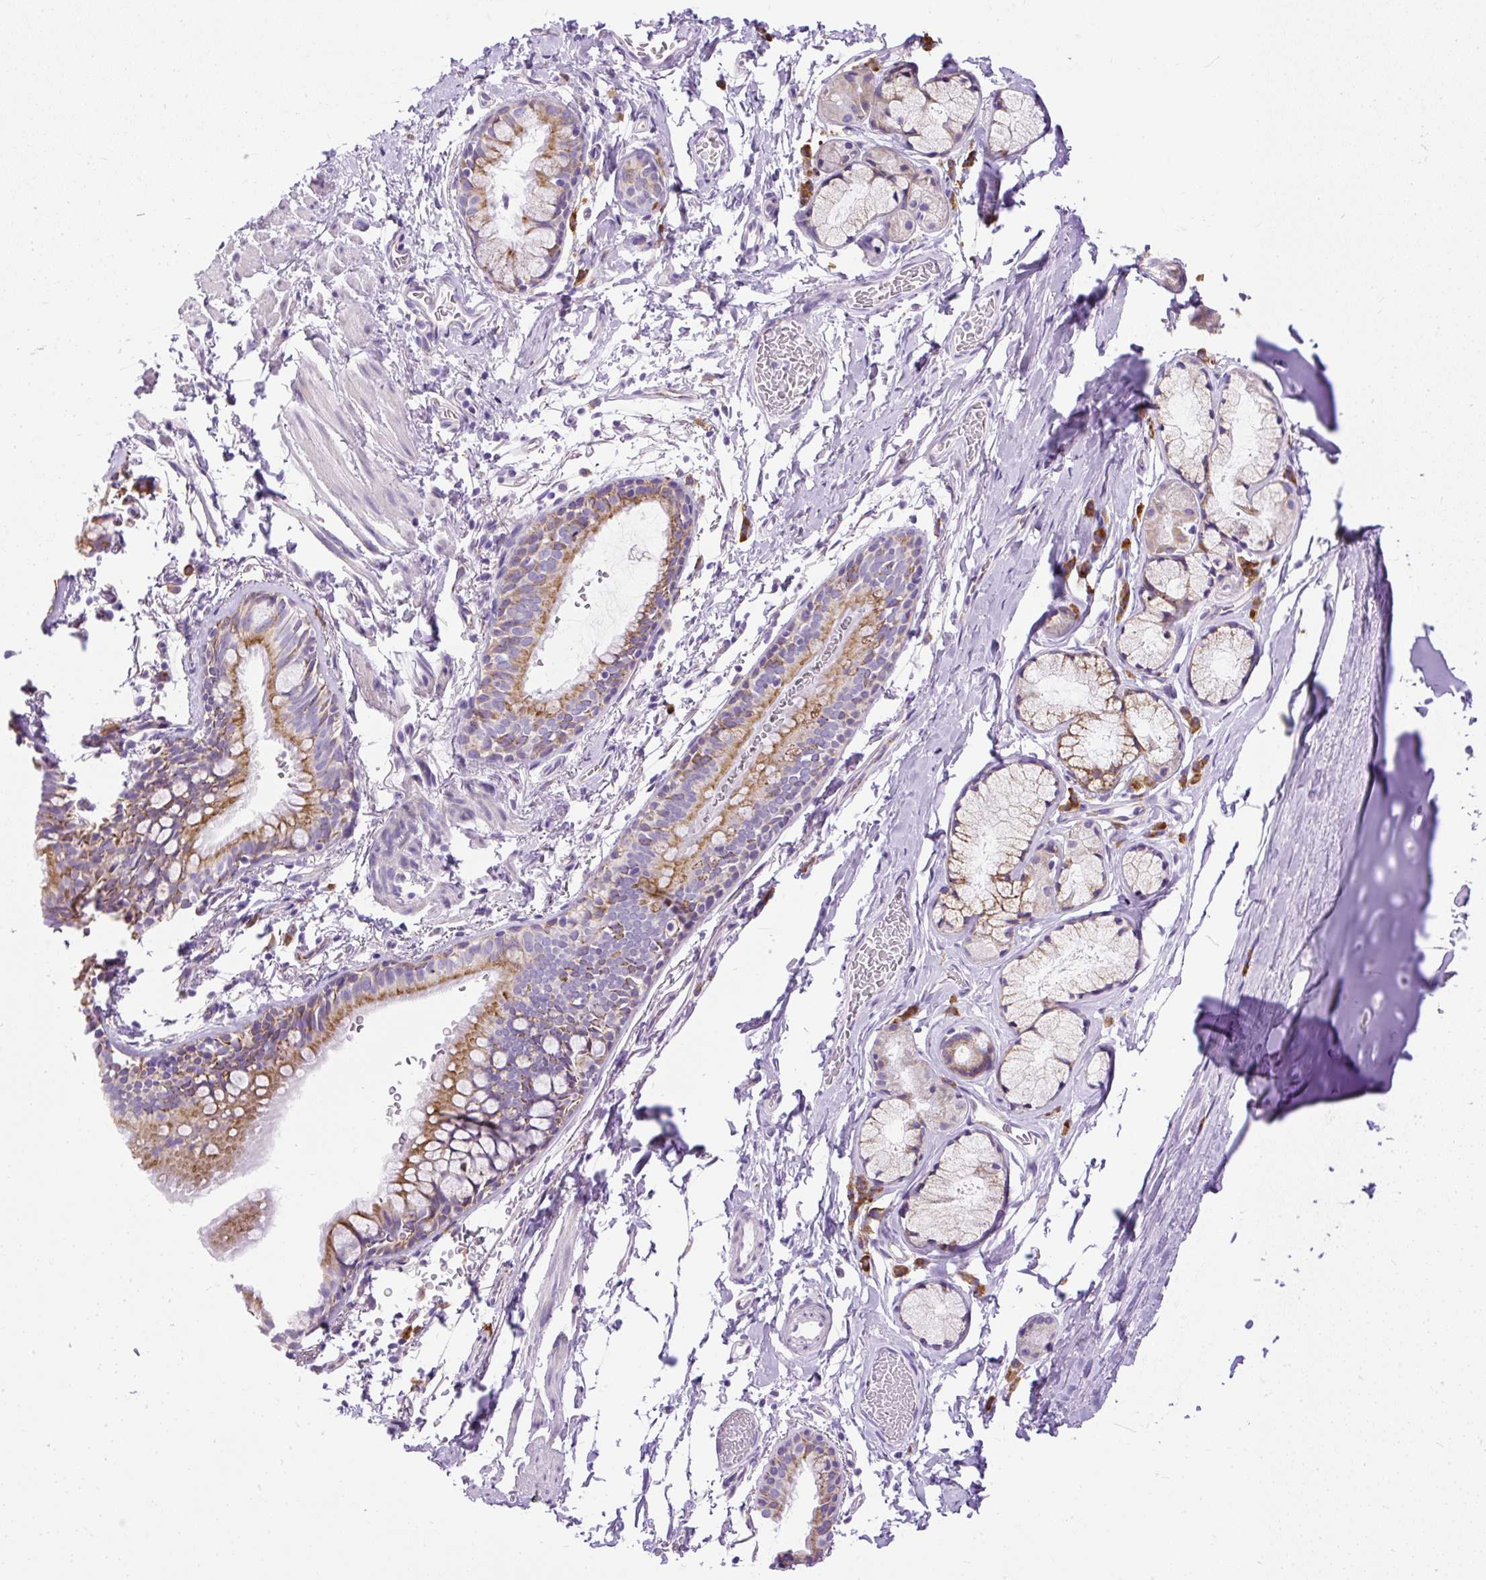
{"staining": {"intensity": "moderate", "quantity": ">75%", "location": "cytoplasmic/membranous"}, "tissue": "bronchus", "cell_type": "Respiratory epithelial cells", "image_type": "normal", "snomed": [{"axis": "morphology", "description": "Normal tissue, NOS"}, {"axis": "topography", "description": "Bronchus"}], "caption": "Immunohistochemistry of normal human bronchus demonstrates medium levels of moderate cytoplasmic/membranous expression in about >75% of respiratory epithelial cells. (Brightfield microscopy of DAB IHC at high magnification).", "gene": "SYBU", "patient": {"sex": "male", "age": 67}}